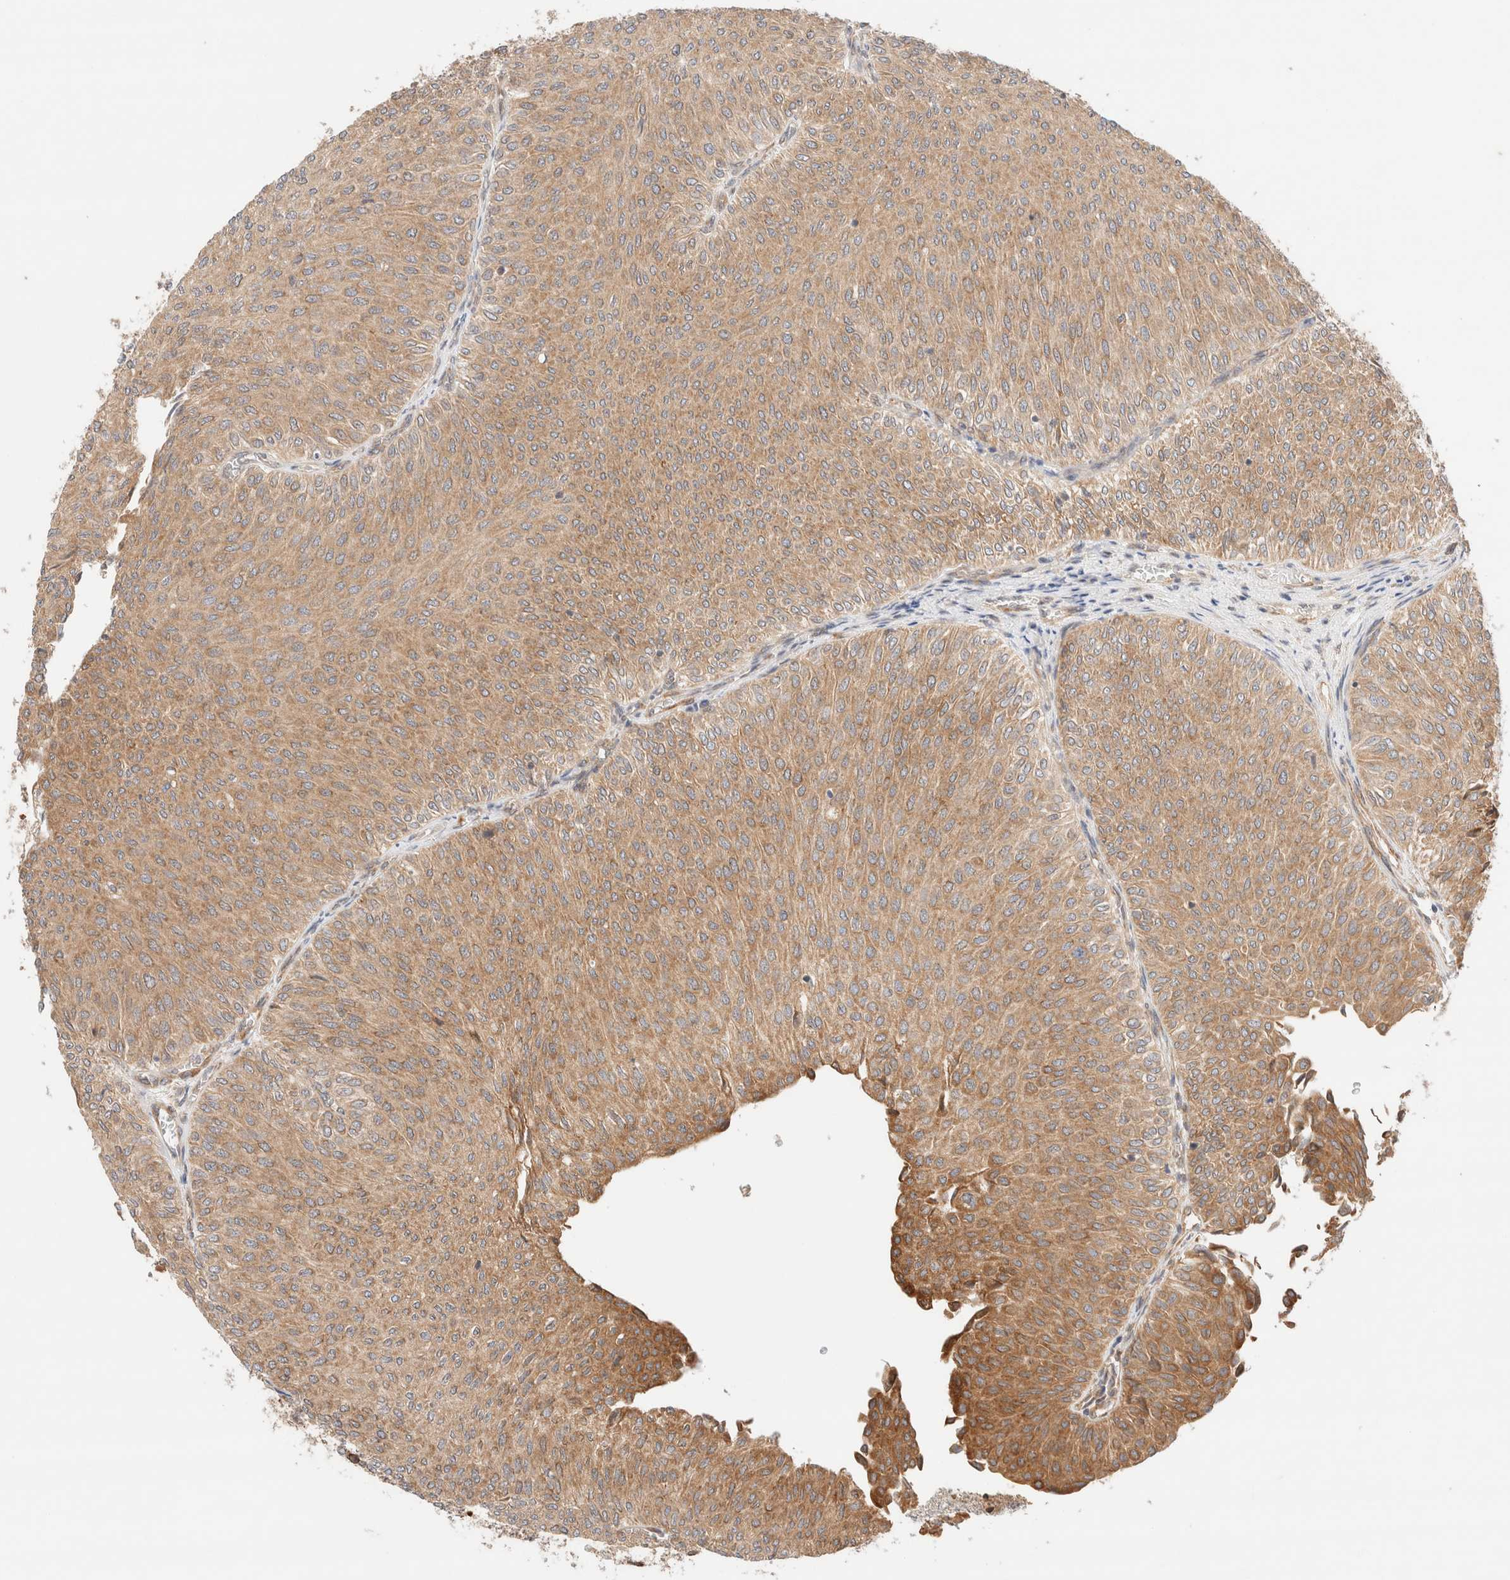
{"staining": {"intensity": "moderate", "quantity": ">75%", "location": "cytoplasmic/membranous"}, "tissue": "urothelial cancer", "cell_type": "Tumor cells", "image_type": "cancer", "snomed": [{"axis": "morphology", "description": "Urothelial carcinoma, Low grade"}, {"axis": "topography", "description": "Urinary bladder"}], "caption": "Urothelial cancer stained for a protein demonstrates moderate cytoplasmic/membranous positivity in tumor cells.", "gene": "RRP15", "patient": {"sex": "male", "age": 78}}